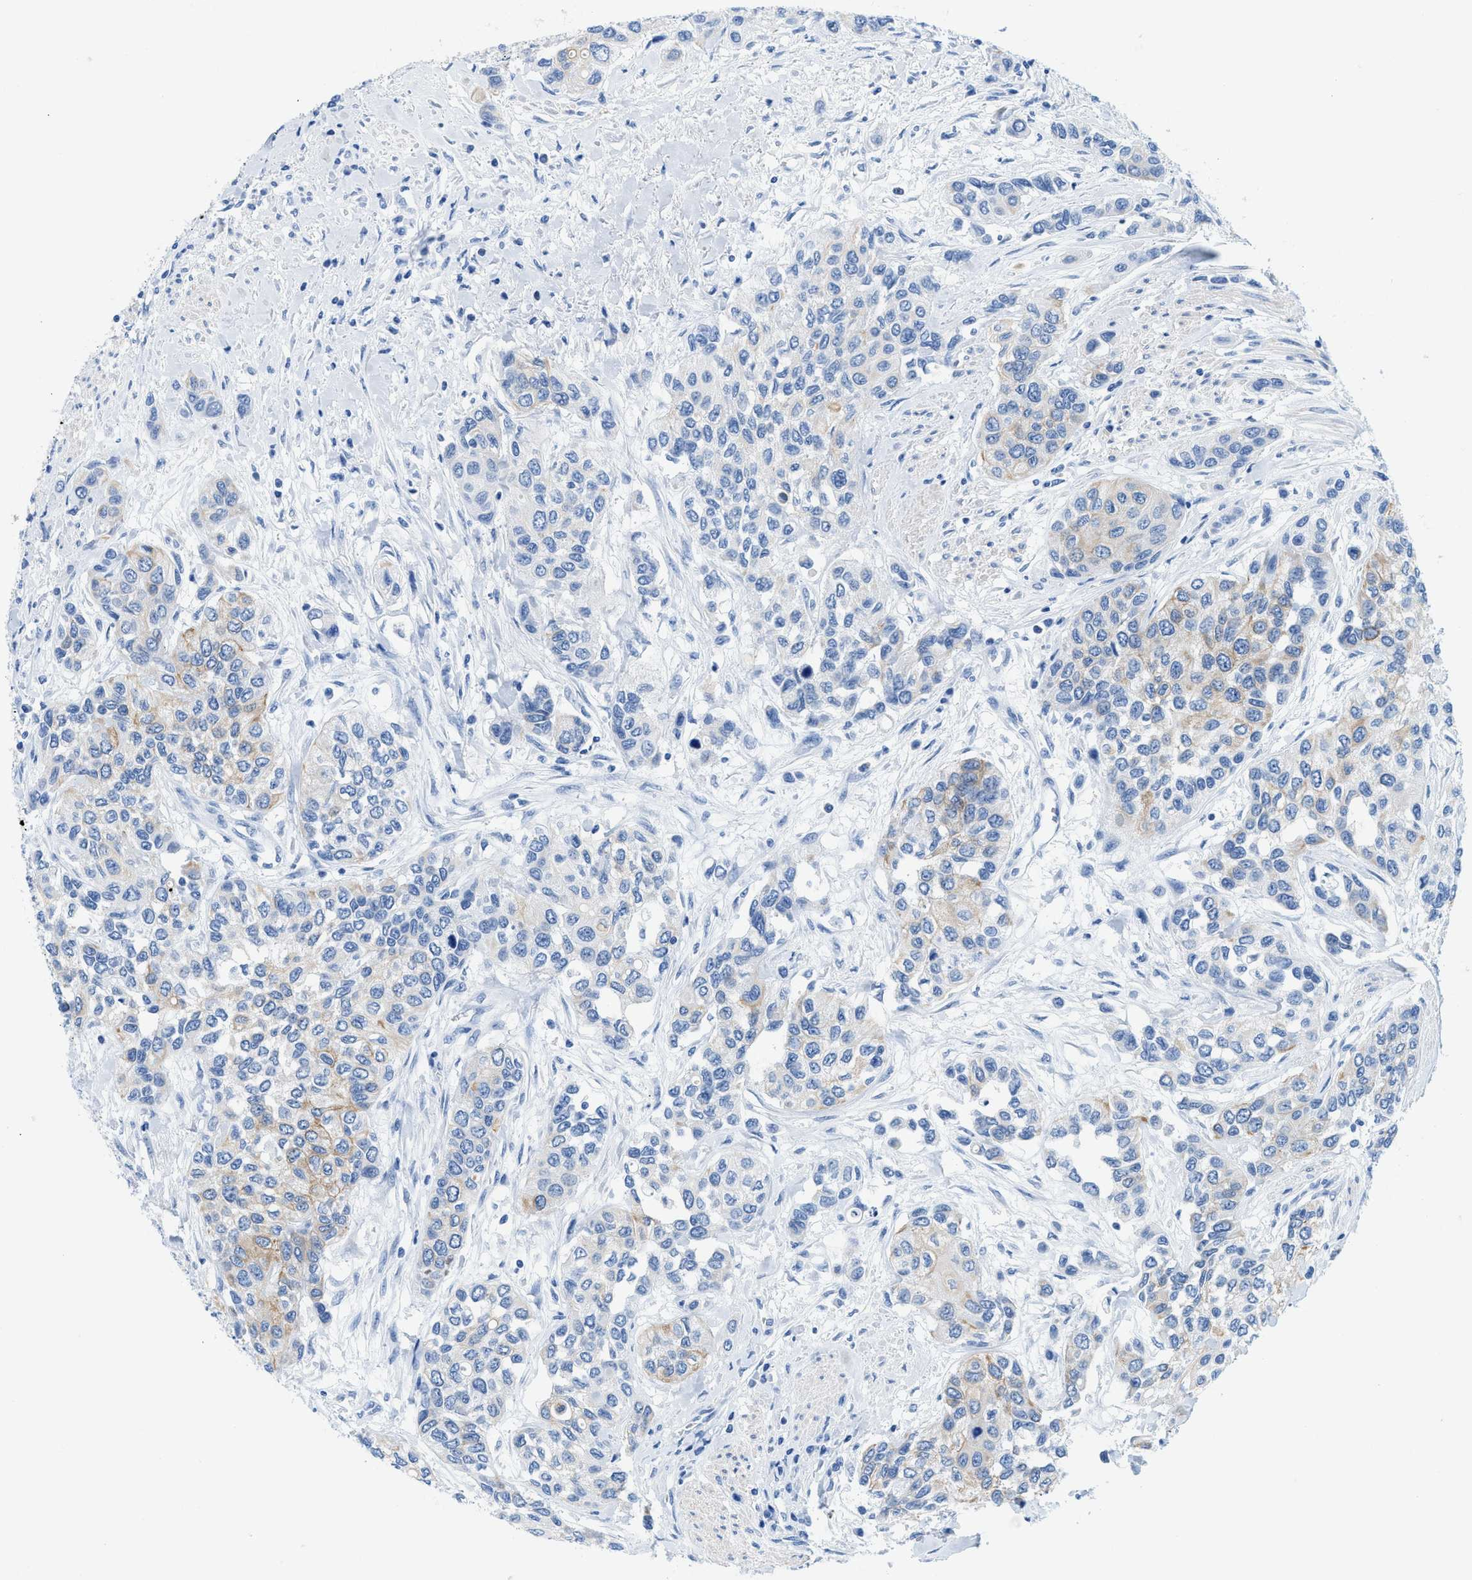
{"staining": {"intensity": "weak", "quantity": "<25%", "location": "cytoplasmic/membranous"}, "tissue": "urothelial cancer", "cell_type": "Tumor cells", "image_type": "cancer", "snomed": [{"axis": "morphology", "description": "Urothelial carcinoma, High grade"}, {"axis": "topography", "description": "Urinary bladder"}], "caption": "The immunohistochemistry (IHC) photomicrograph has no significant expression in tumor cells of urothelial cancer tissue. (DAB (3,3'-diaminobenzidine) immunohistochemistry, high magnification).", "gene": "BPGM", "patient": {"sex": "female", "age": 56}}